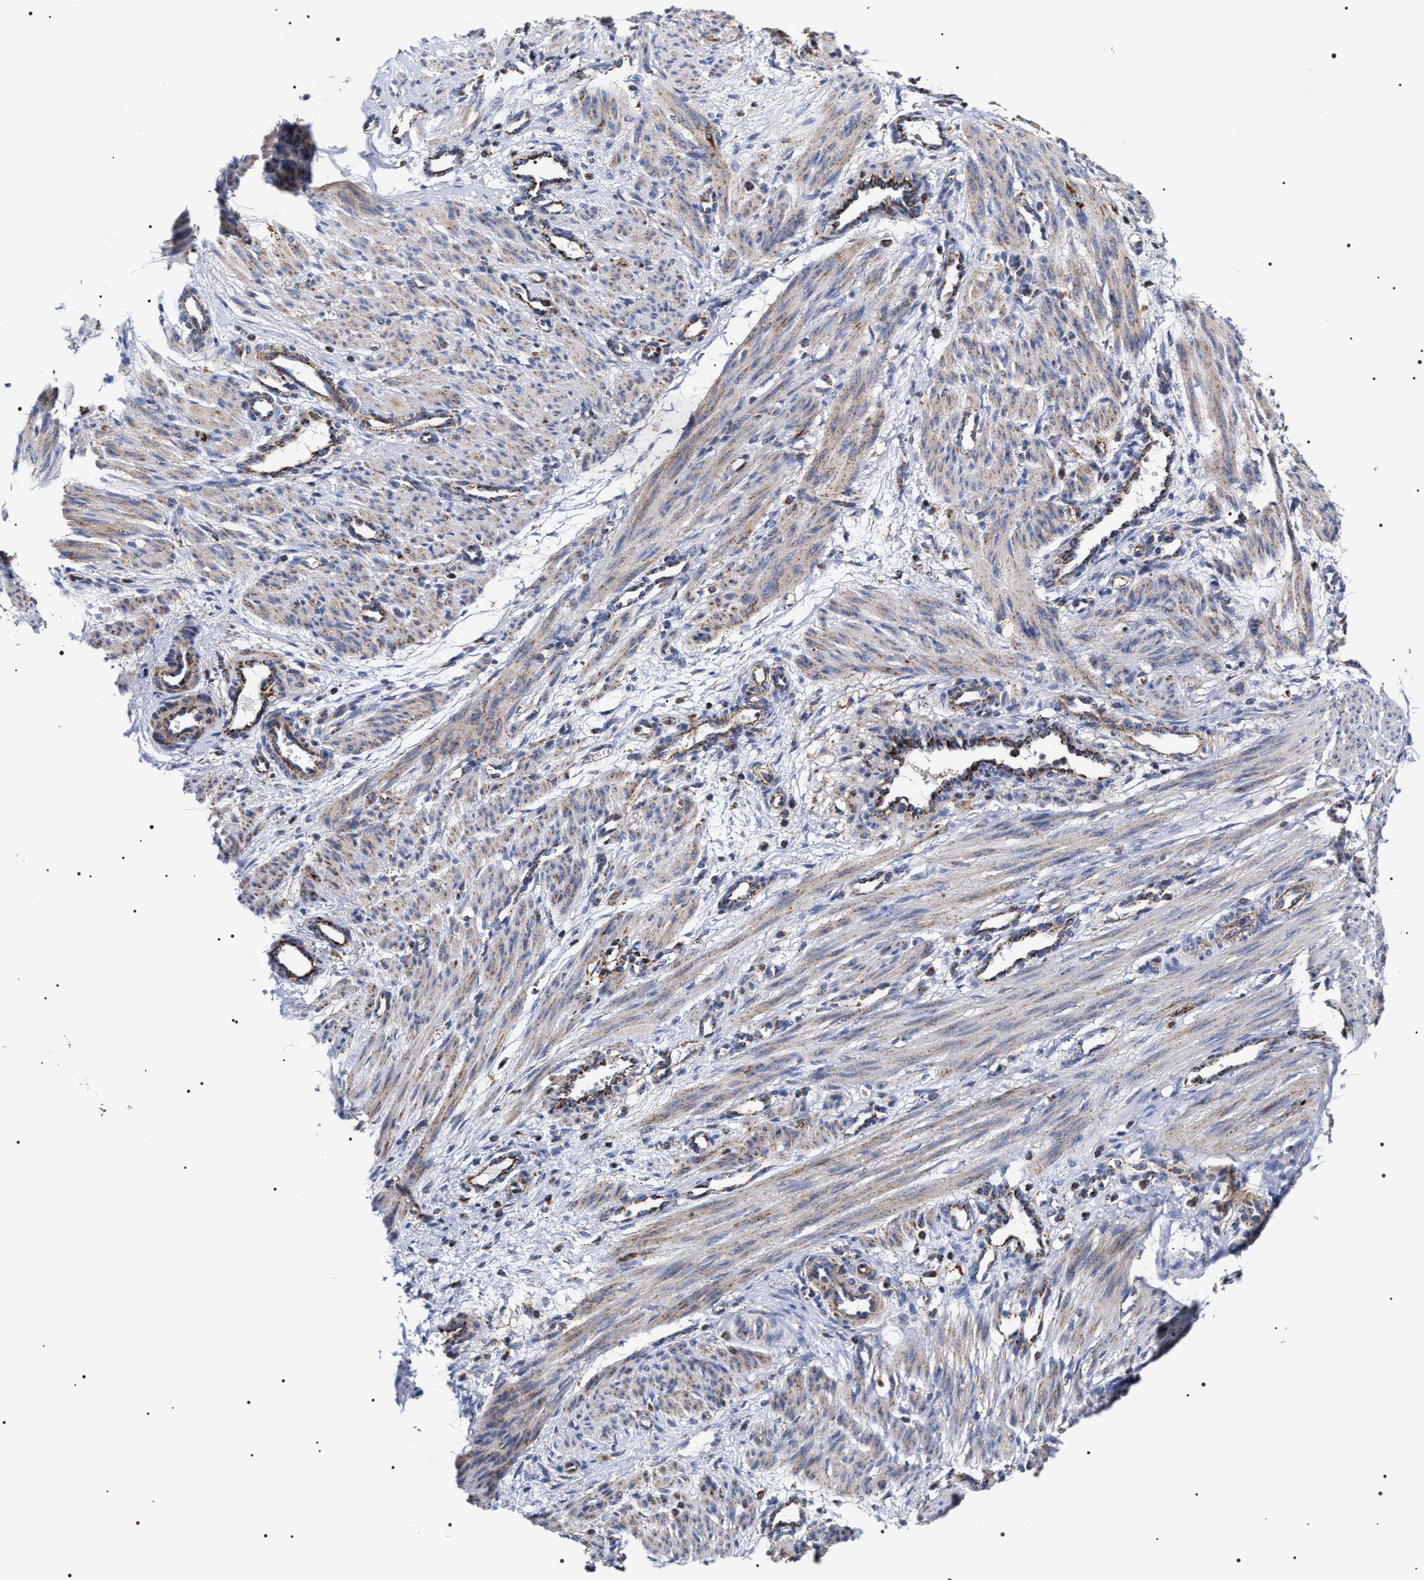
{"staining": {"intensity": "weak", "quantity": "<25%", "location": "cytoplasmic/membranous"}, "tissue": "smooth muscle", "cell_type": "Smooth muscle cells", "image_type": "normal", "snomed": [{"axis": "morphology", "description": "Normal tissue, NOS"}, {"axis": "topography", "description": "Endometrium"}], "caption": "This is a photomicrograph of IHC staining of benign smooth muscle, which shows no positivity in smooth muscle cells.", "gene": "COG5", "patient": {"sex": "female", "age": 33}}